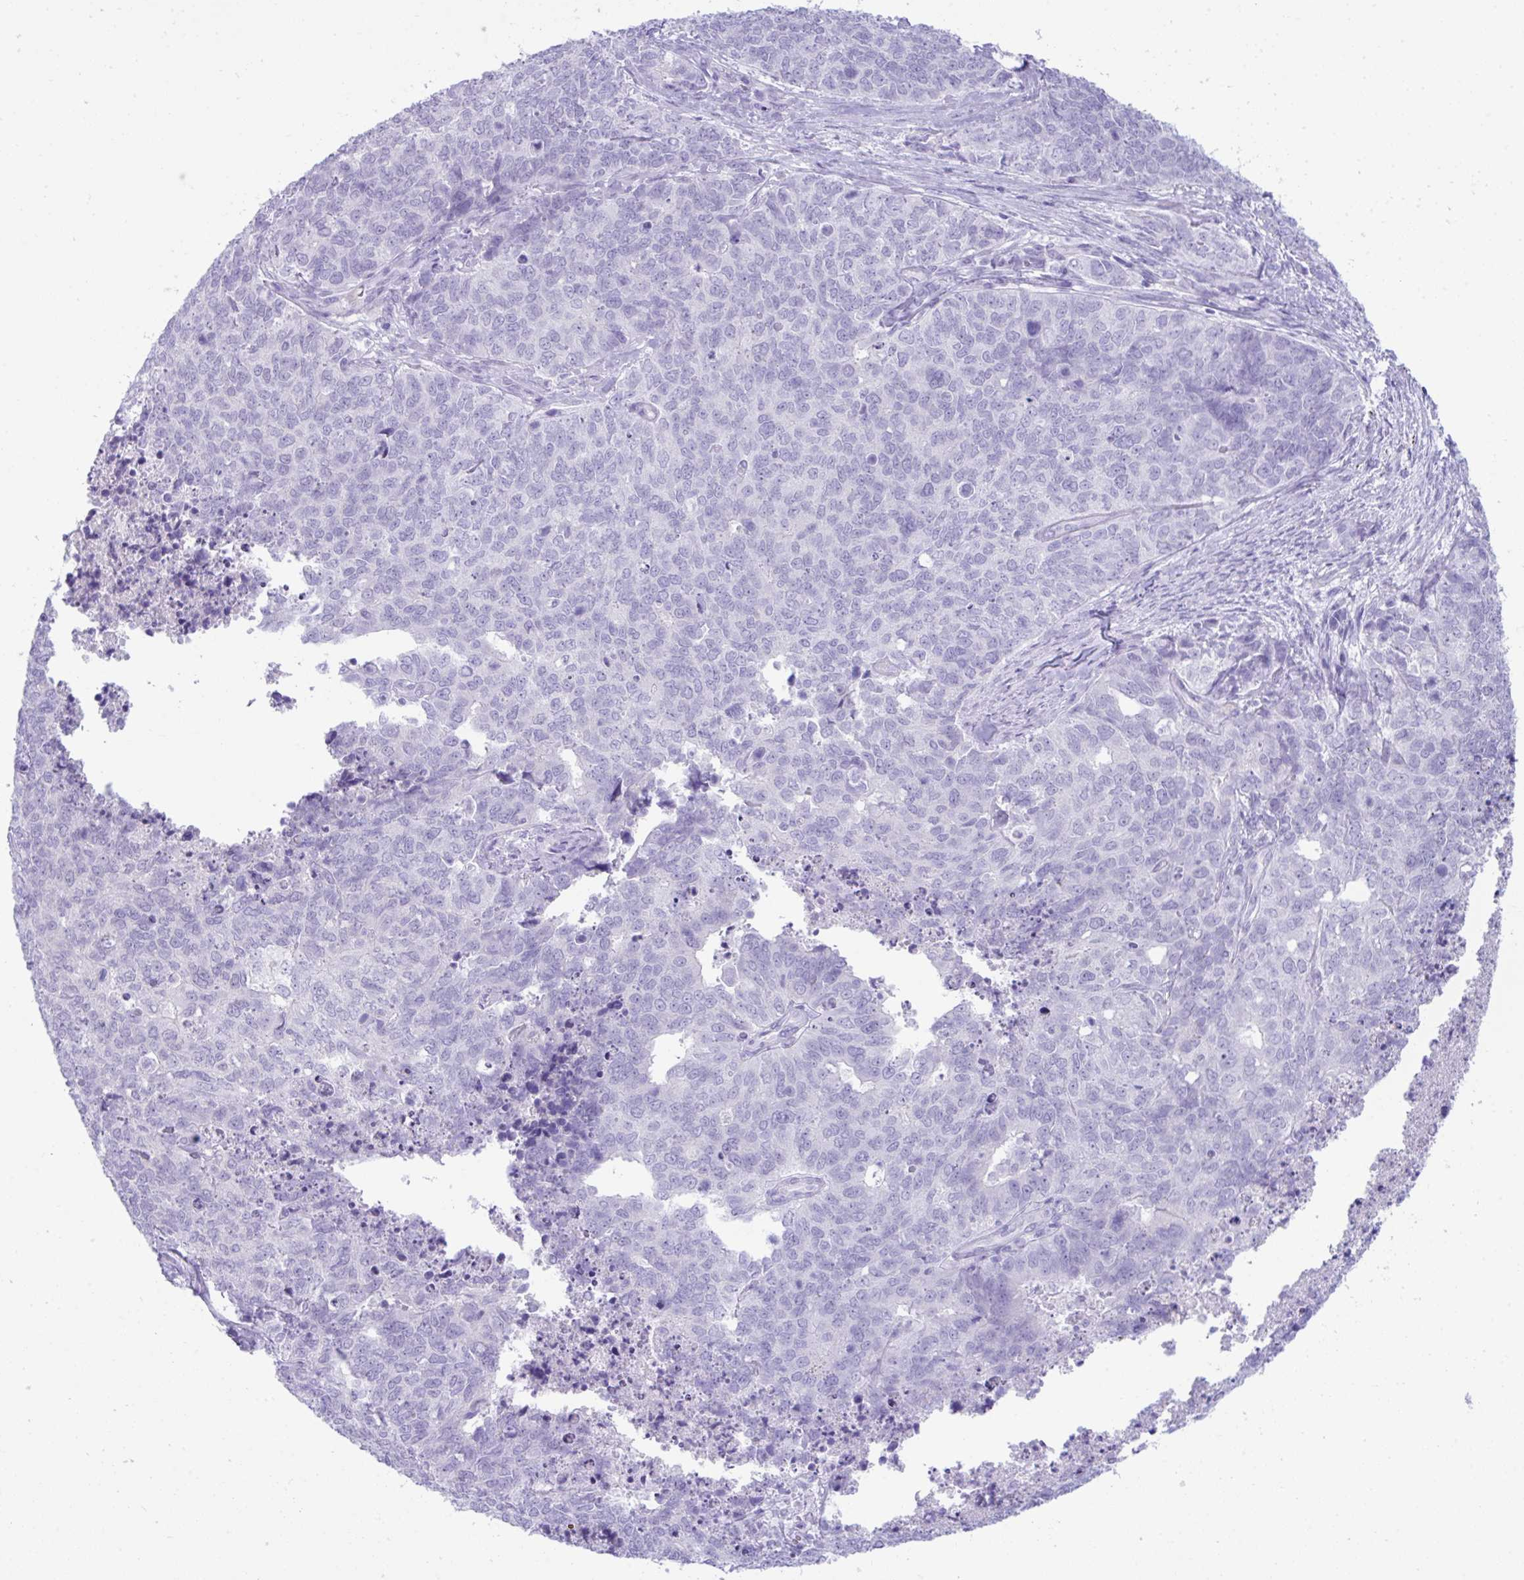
{"staining": {"intensity": "negative", "quantity": "none", "location": "none"}, "tissue": "cervical cancer", "cell_type": "Tumor cells", "image_type": "cancer", "snomed": [{"axis": "morphology", "description": "Adenocarcinoma, NOS"}, {"axis": "topography", "description": "Cervix"}], "caption": "Human cervical adenocarcinoma stained for a protein using immunohistochemistry (IHC) displays no positivity in tumor cells.", "gene": "PSCA", "patient": {"sex": "female", "age": 63}}